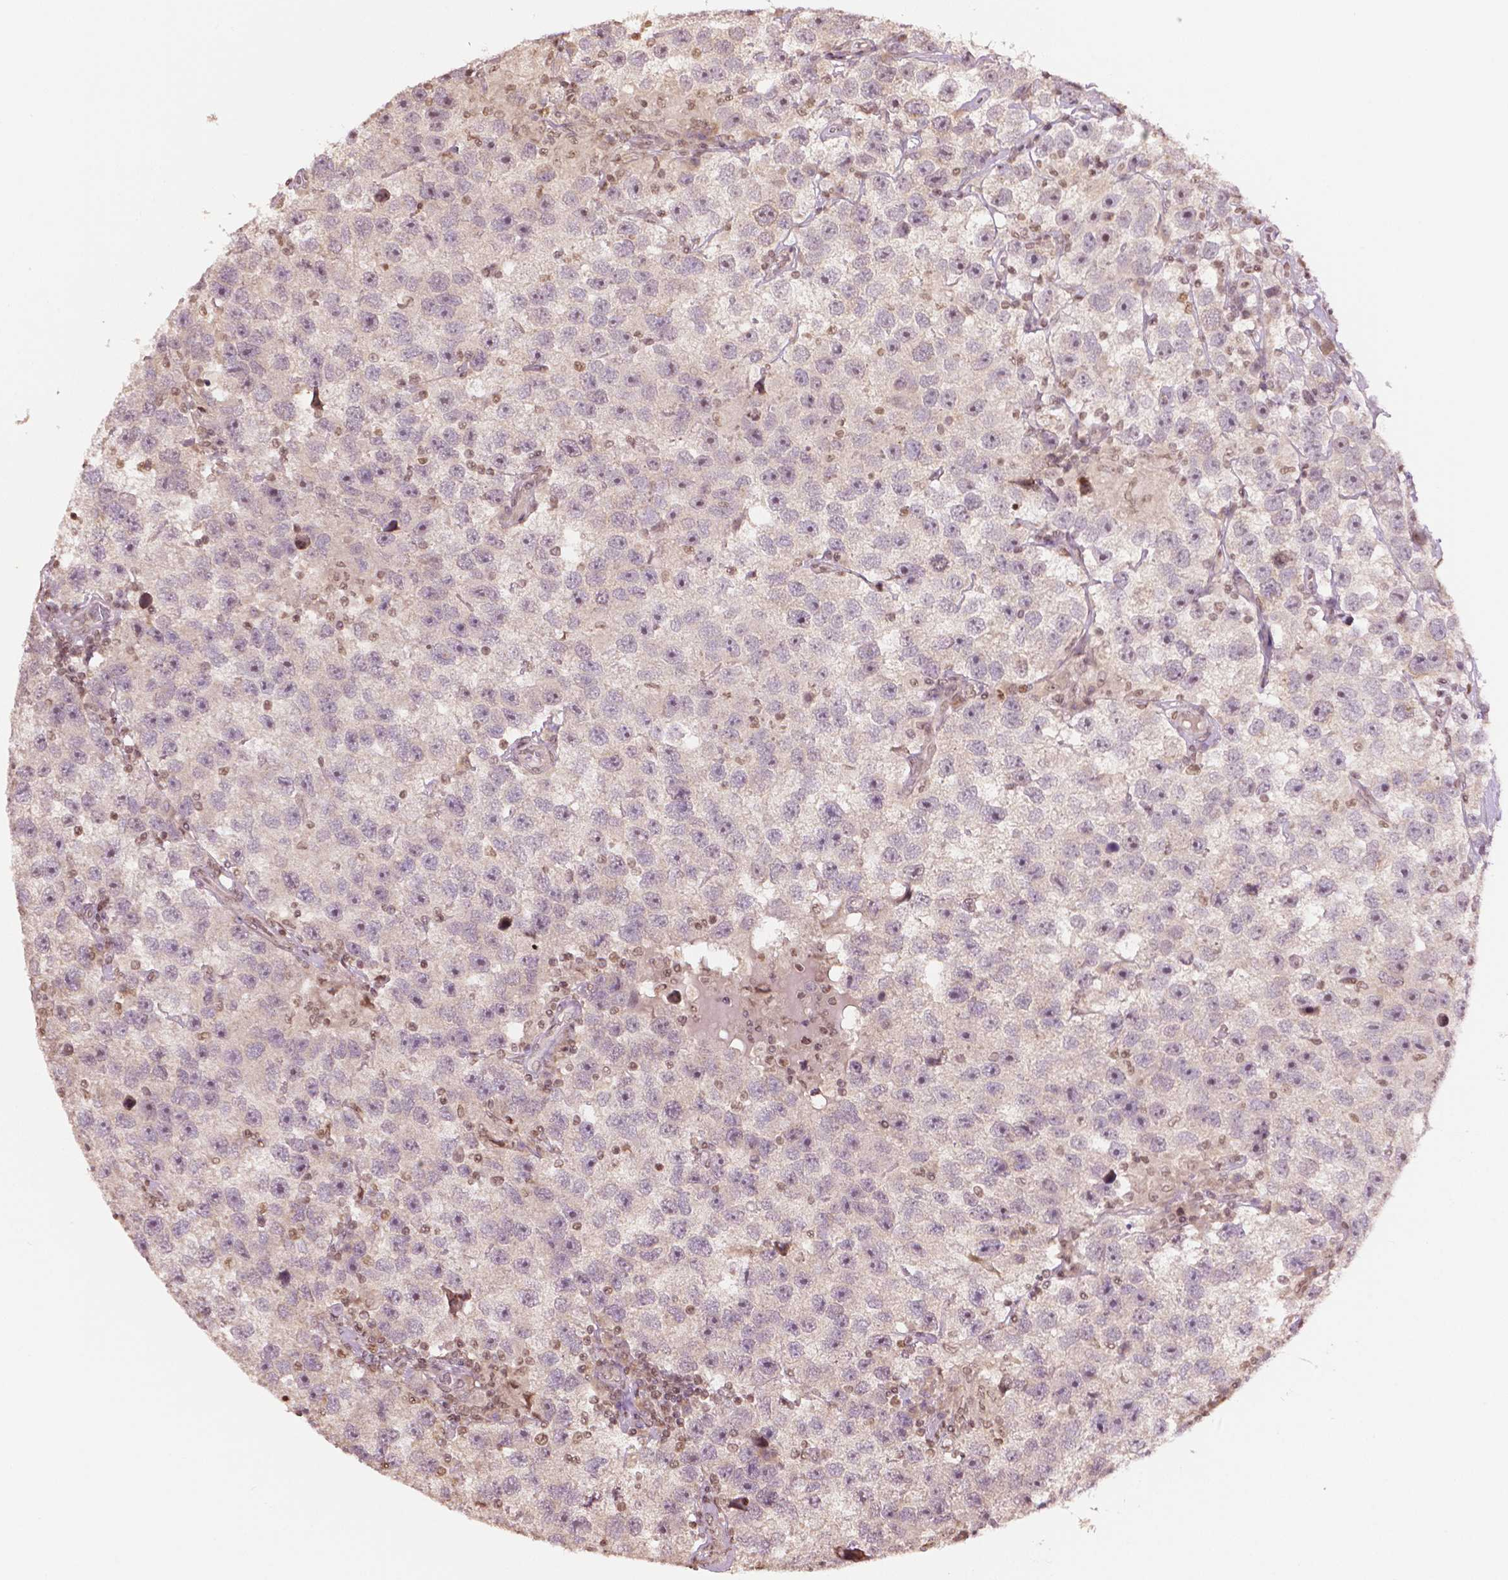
{"staining": {"intensity": "moderate", "quantity": "<25%", "location": "nuclear"}, "tissue": "testis cancer", "cell_type": "Tumor cells", "image_type": "cancer", "snomed": [{"axis": "morphology", "description": "Seminoma, NOS"}, {"axis": "topography", "description": "Testis"}], "caption": "Testis seminoma stained for a protein (brown) displays moderate nuclear positive staining in about <25% of tumor cells.", "gene": "DEK", "patient": {"sex": "male", "age": 26}}